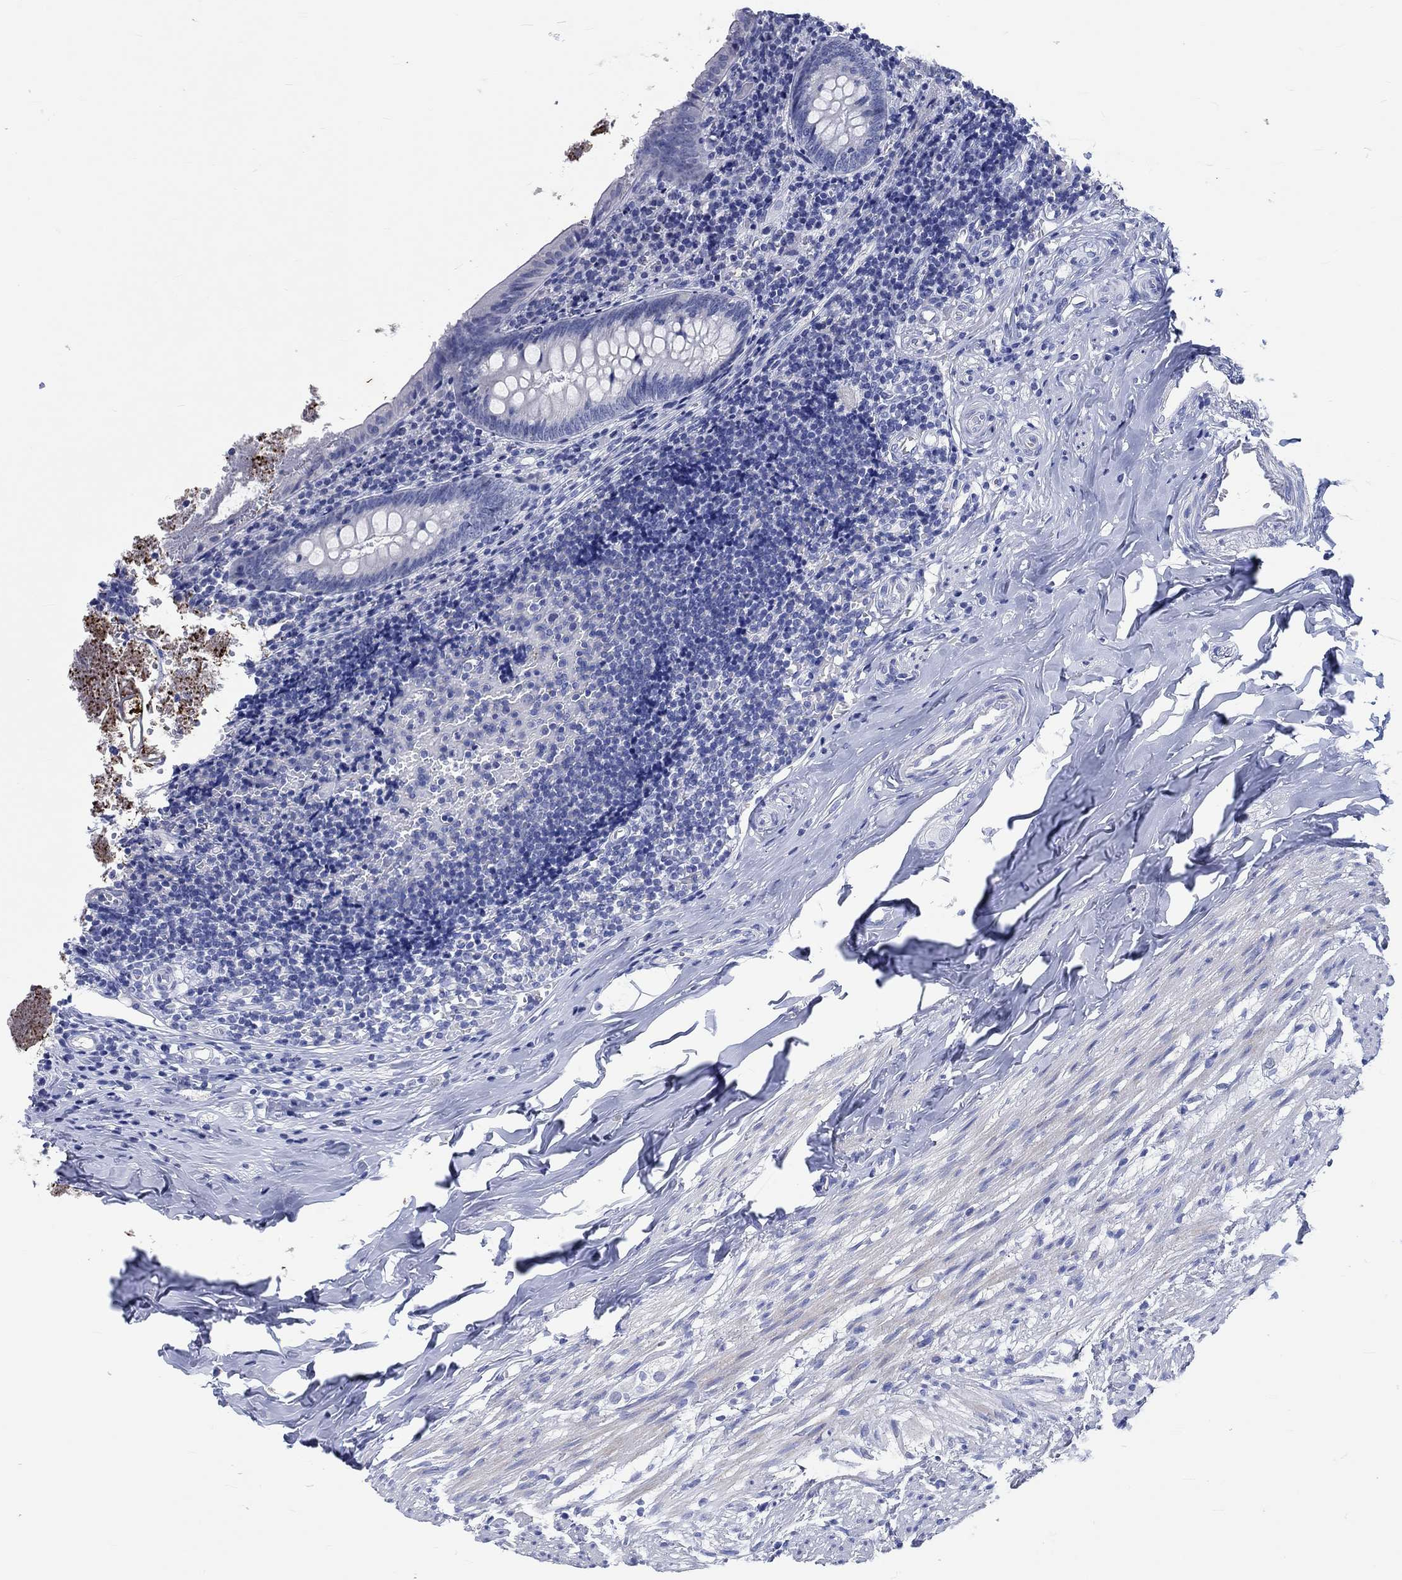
{"staining": {"intensity": "negative", "quantity": "none", "location": "none"}, "tissue": "appendix", "cell_type": "Glandular cells", "image_type": "normal", "snomed": [{"axis": "morphology", "description": "Normal tissue, NOS"}, {"axis": "topography", "description": "Appendix"}], "caption": "The image shows no staining of glandular cells in unremarkable appendix.", "gene": "C4orf47", "patient": {"sex": "female", "age": 23}}